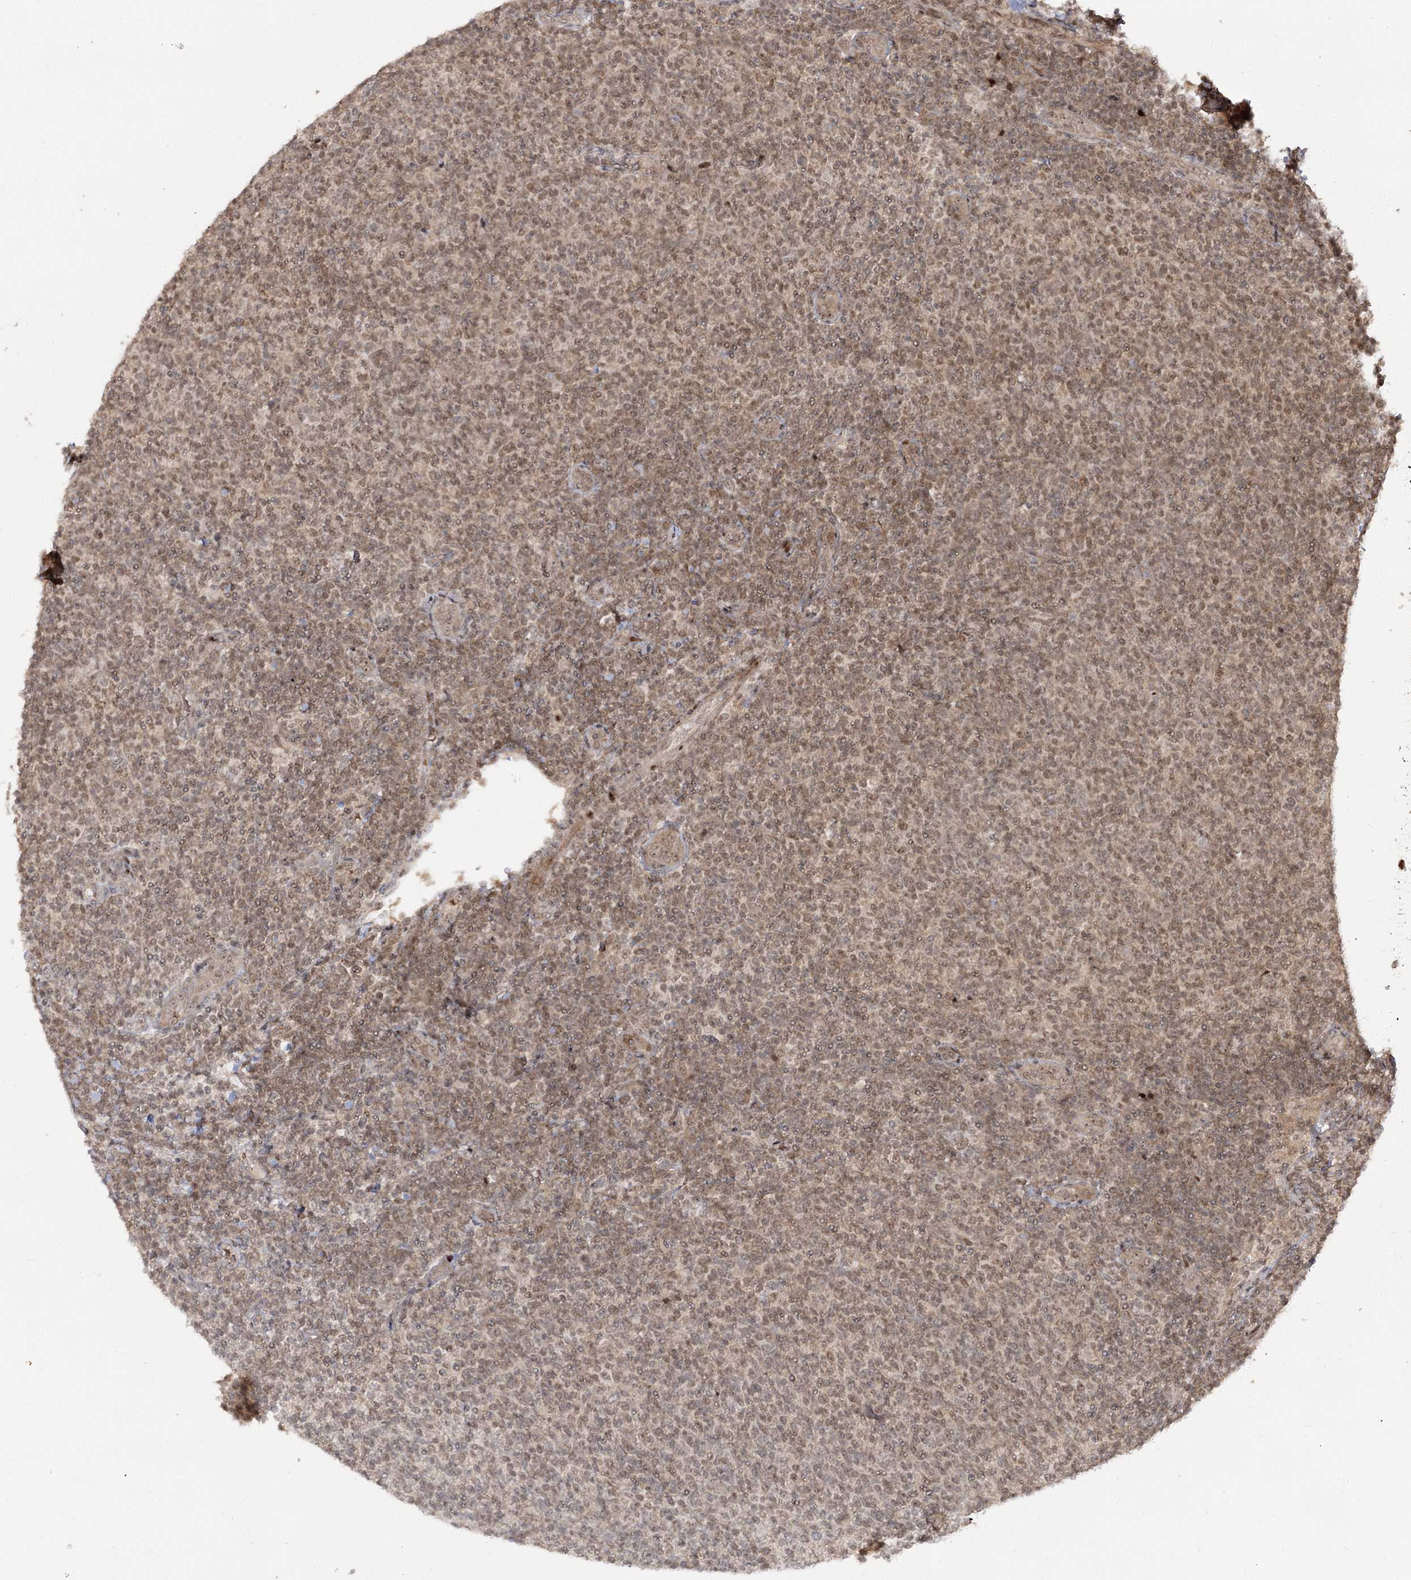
{"staining": {"intensity": "moderate", "quantity": ">75%", "location": "nuclear"}, "tissue": "lymphoma", "cell_type": "Tumor cells", "image_type": "cancer", "snomed": [{"axis": "morphology", "description": "Malignant lymphoma, non-Hodgkin's type, Low grade"}, {"axis": "topography", "description": "Lymph node"}], "caption": "There is medium levels of moderate nuclear positivity in tumor cells of low-grade malignant lymphoma, non-Hodgkin's type, as demonstrated by immunohistochemical staining (brown color).", "gene": "HELQ", "patient": {"sex": "male", "age": 66}}